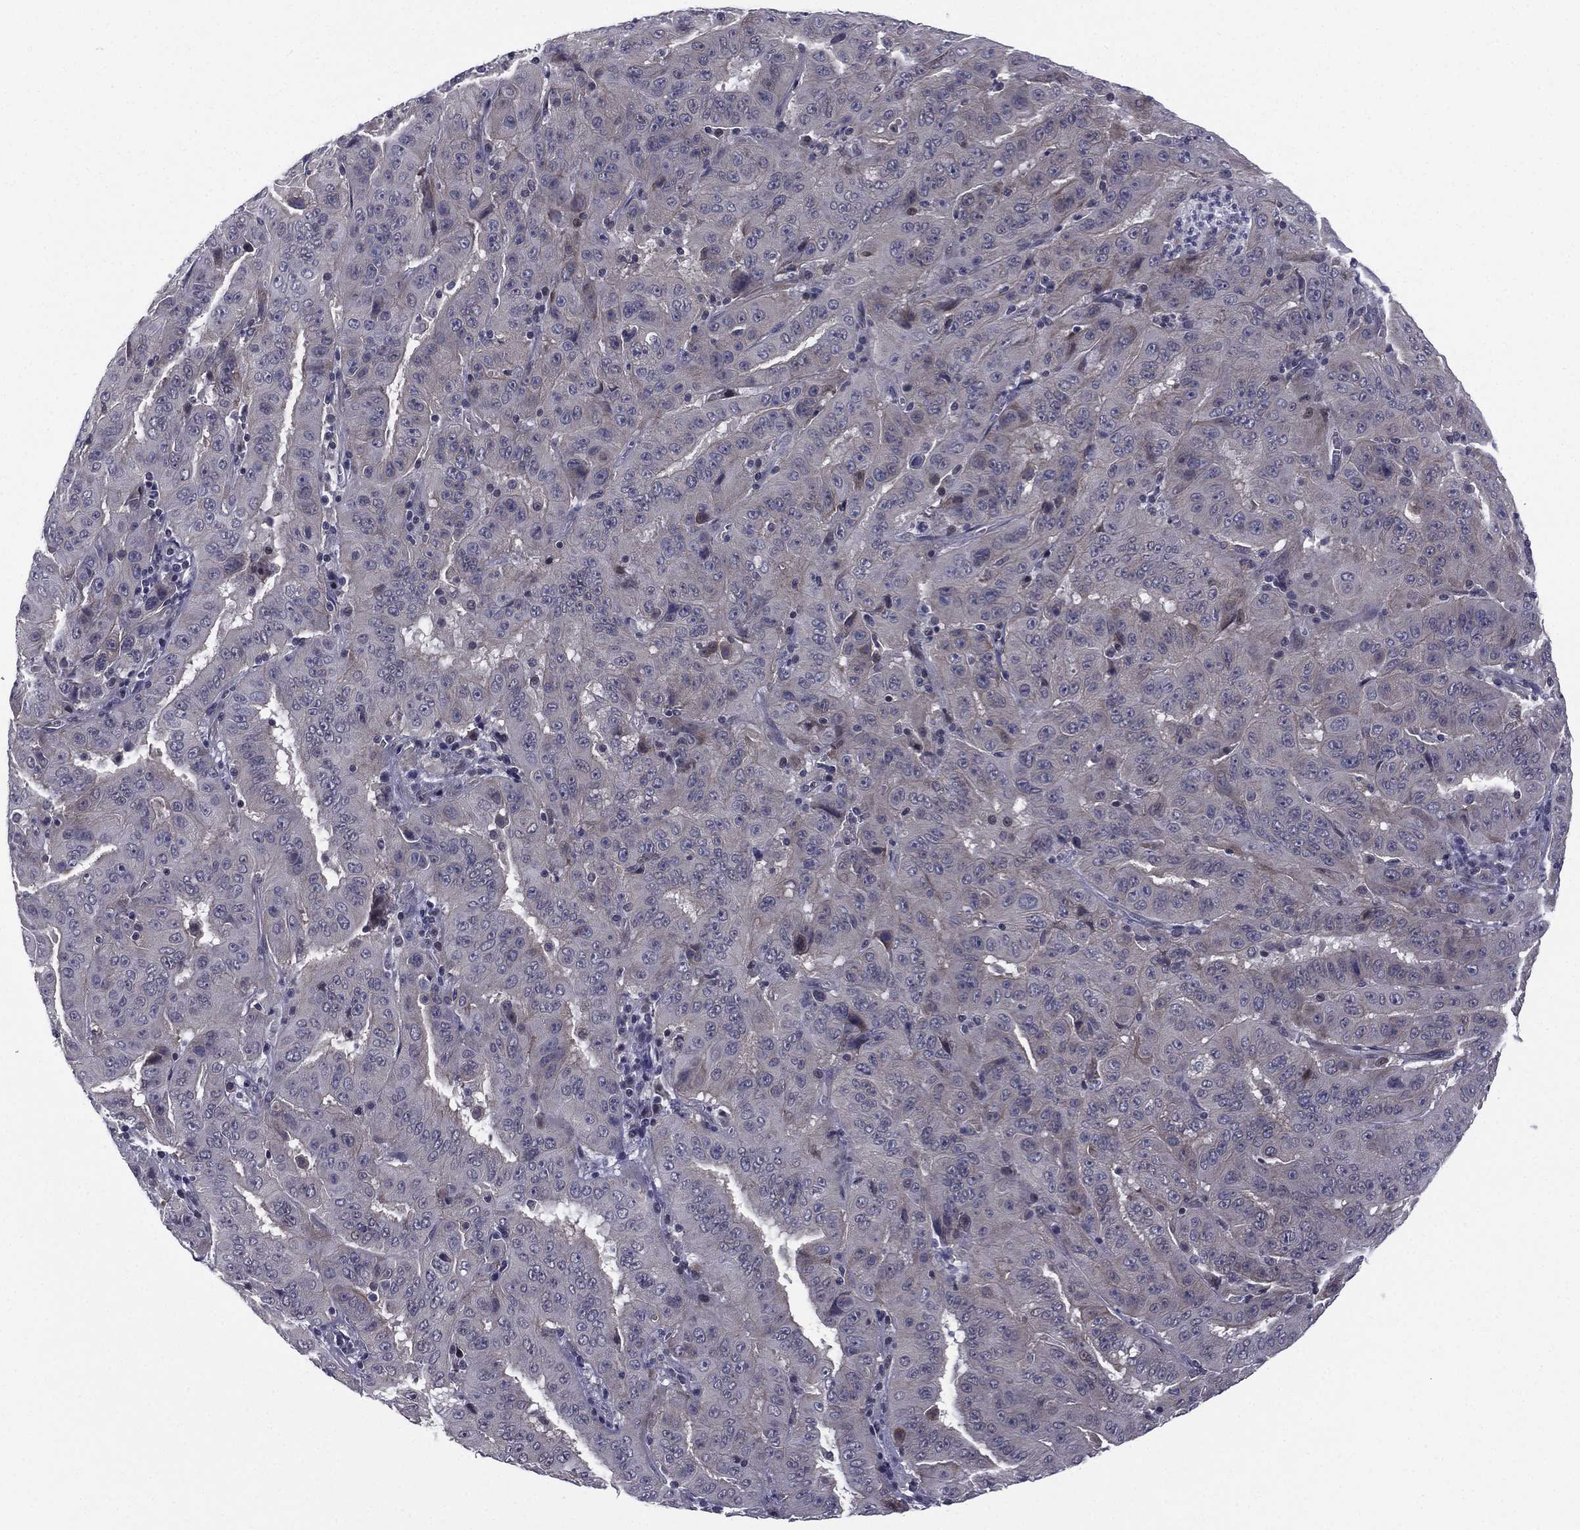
{"staining": {"intensity": "negative", "quantity": "none", "location": "none"}, "tissue": "pancreatic cancer", "cell_type": "Tumor cells", "image_type": "cancer", "snomed": [{"axis": "morphology", "description": "Adenocarcinoma, NOS"}, {"axis": "topography", "description": "Pancreas"}], "caption": "Image shows no protein expression in tumor cells of adenocarcinoma (pancreatic) tissue.", "gene": "ACTRT2", "patient": {"sex": "male", "age": 63}}